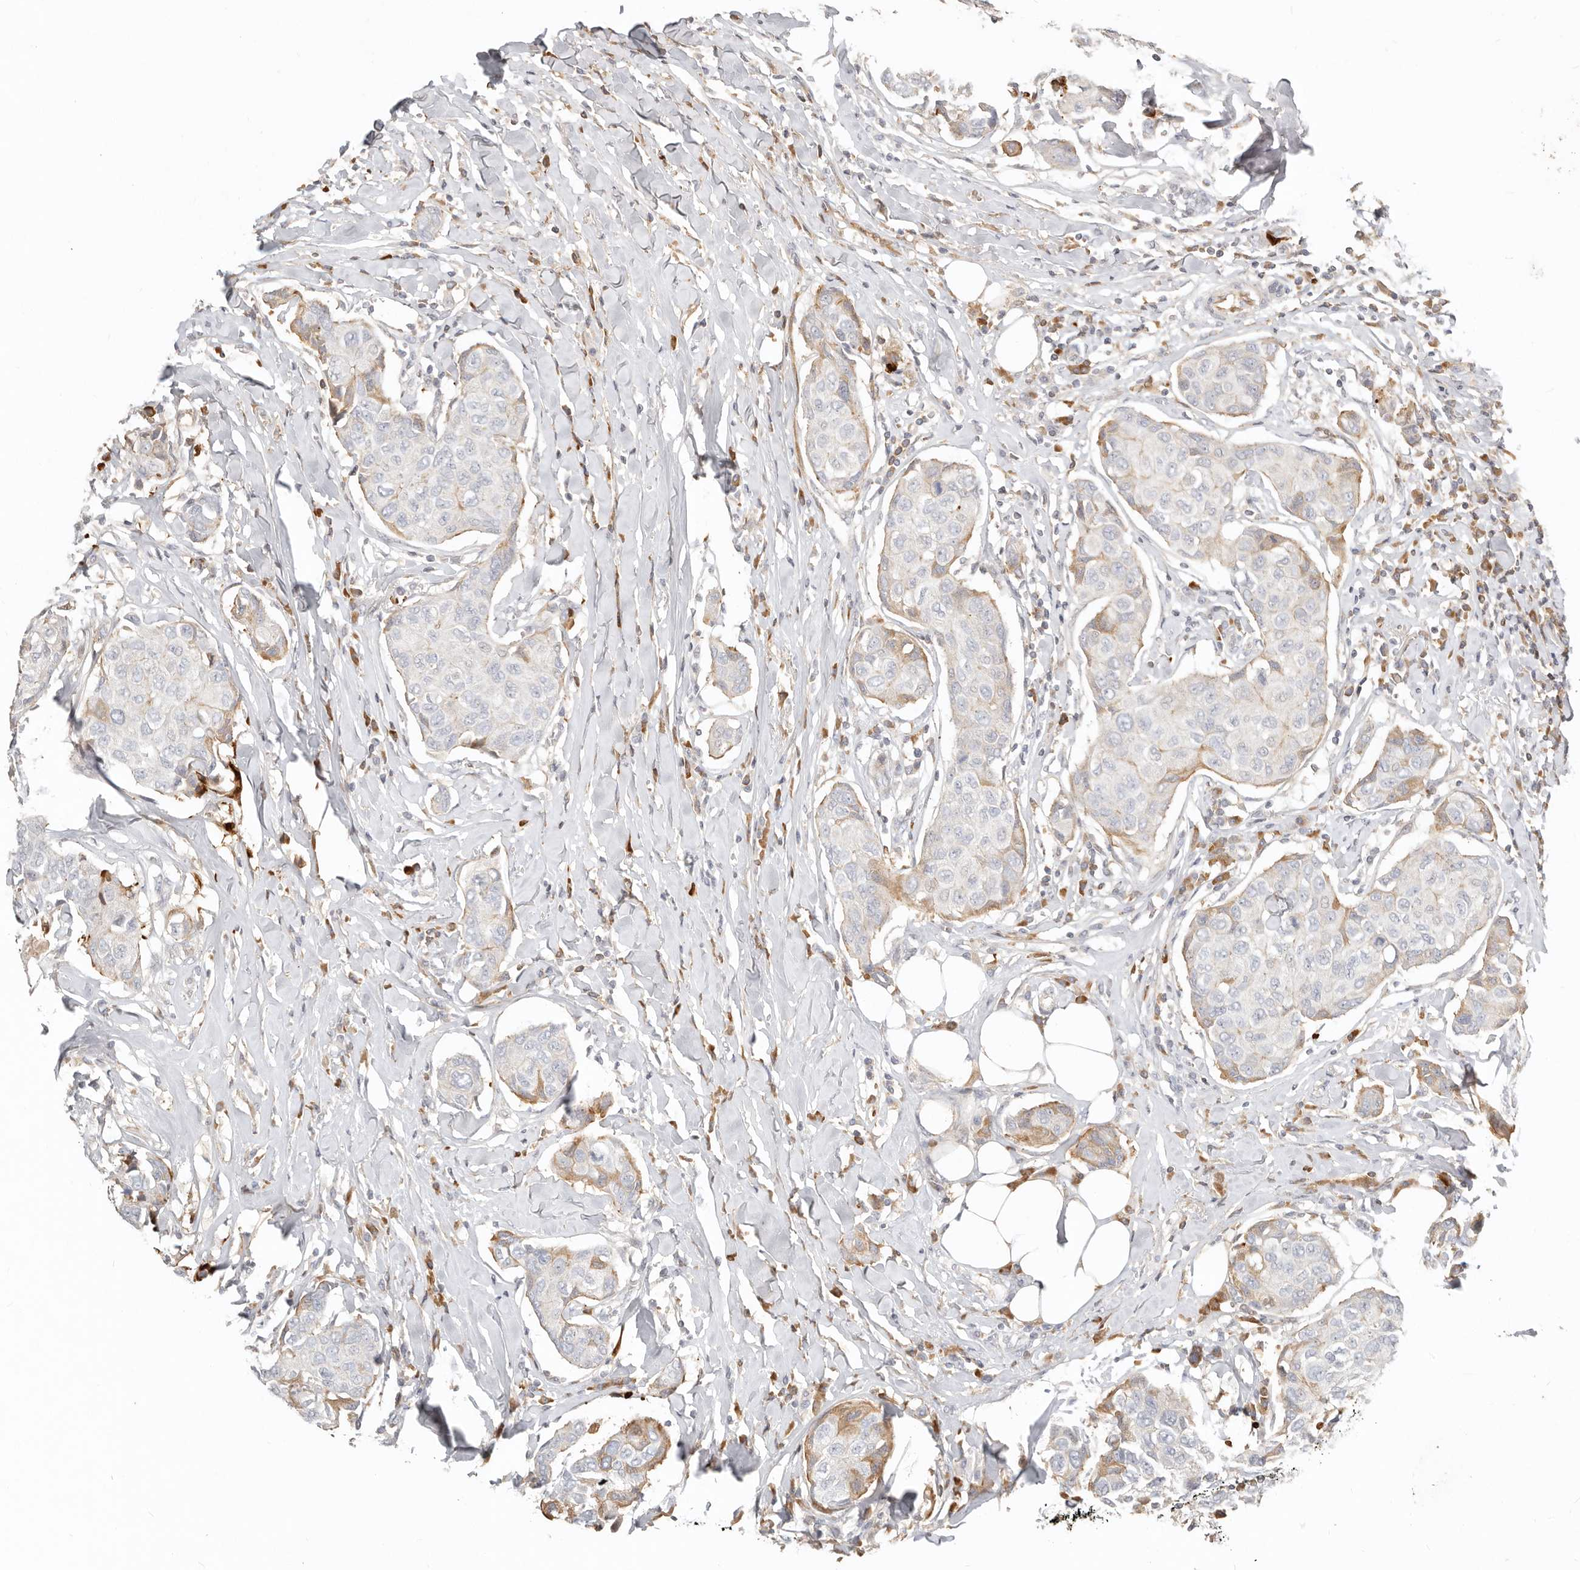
{"staining": {"intensity": "moderate", "quantity": "<25%", "location": "cytoplasmic/membranous"}, "tissue": "breast cancer", "cell_type": "Tumor cells", "image_type": "cancer", "snomed": [{"axis": "morphology", "description": "Duct carcinoma"}, {"axis": "topography", "description": "Breast"}], "caption": "About <25% of tumor cells in human intraductal carcinoma (breast) demonstrate moderate cytoplasmic/membranous protein expression as visualized by brown immunohistochemical staining.", "gene": "MTFR2", "patient": {"sex": "female", "age": 80}}